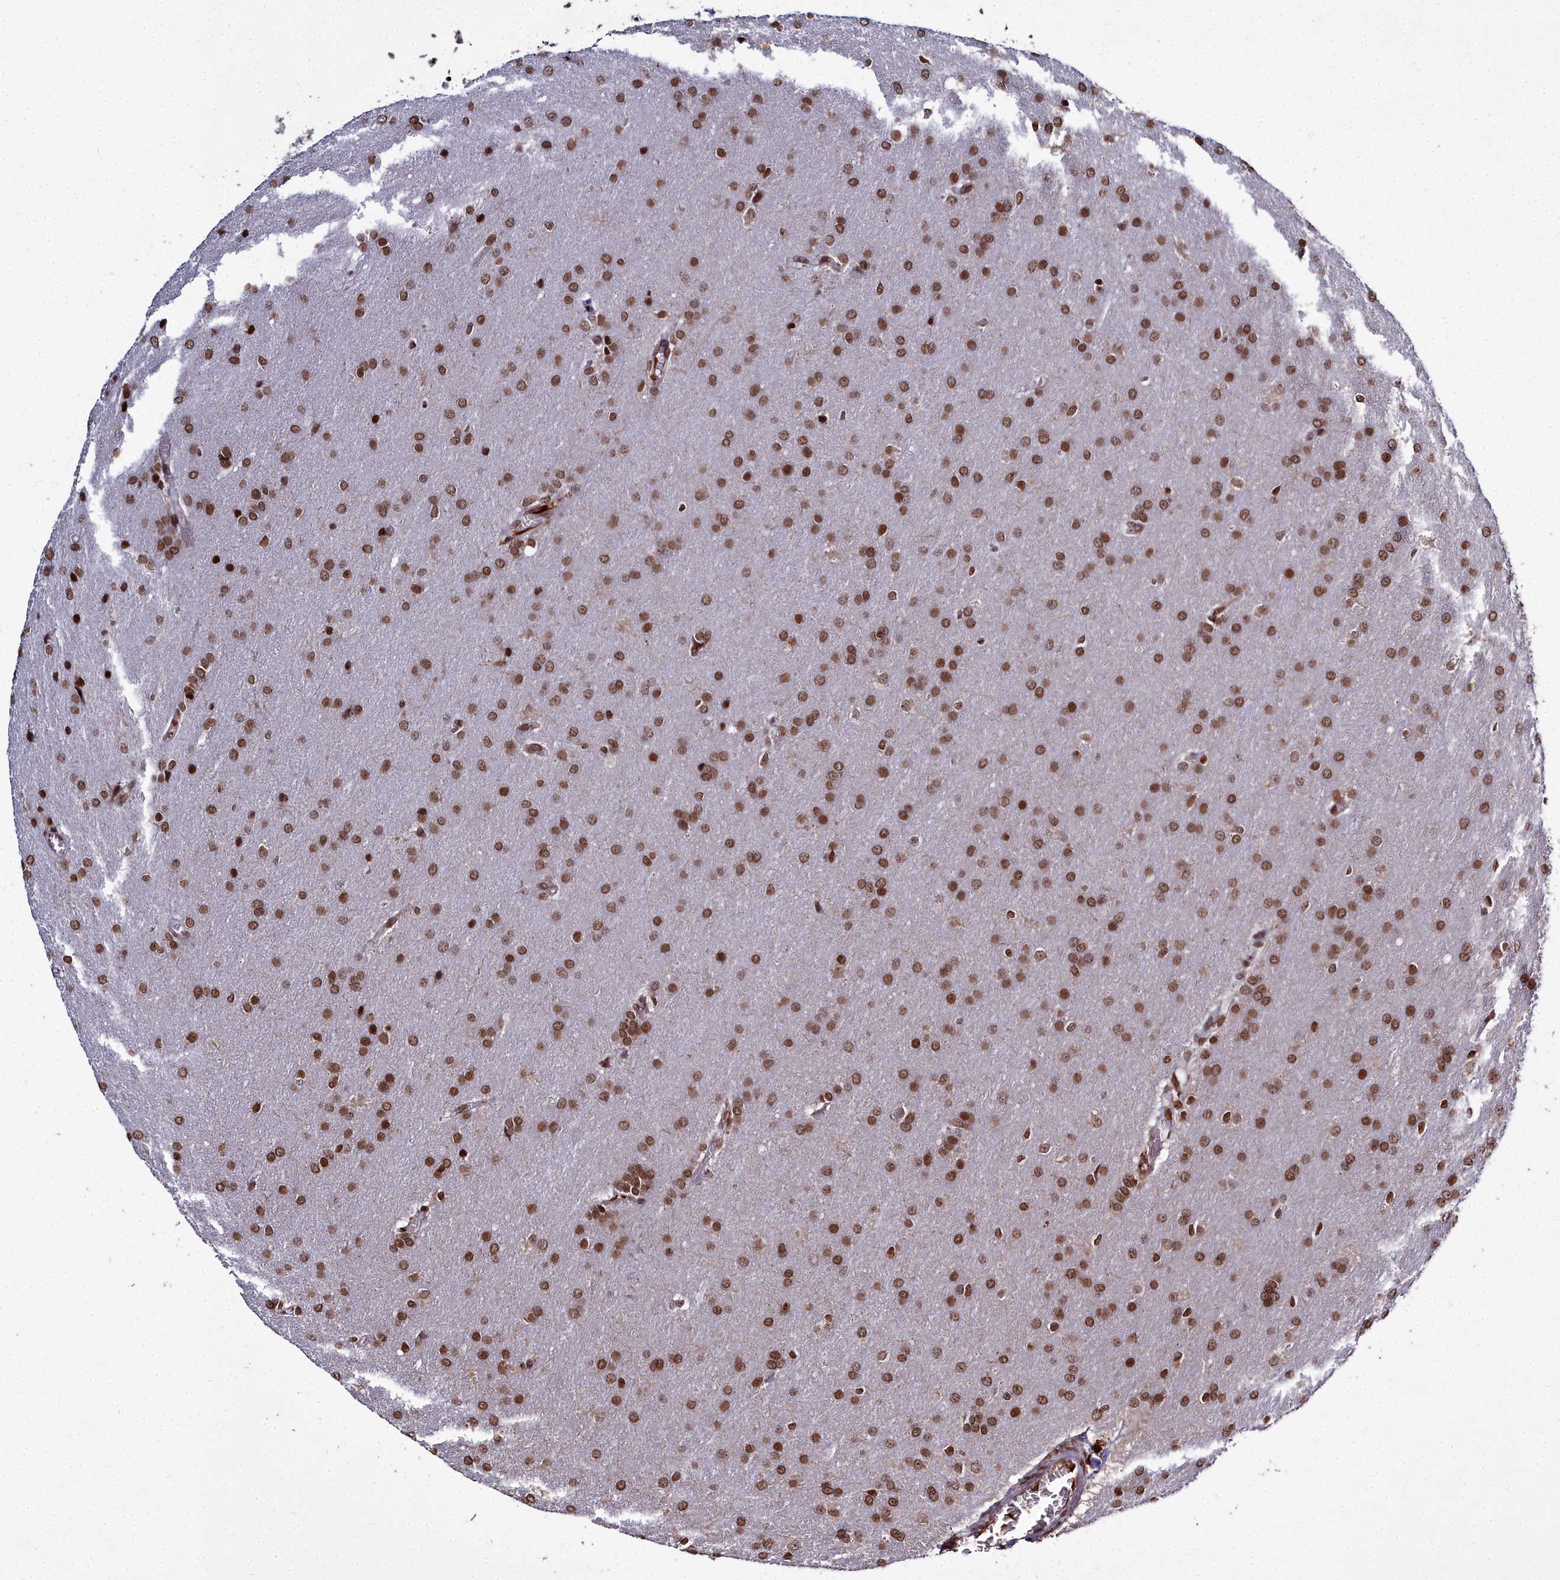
{"staining": {"intensity": "moderate", "quantity": ">75%", "location": "nuclear"}, "tissue": "glioma", "cell_type": "Tumor cells", "image_type": "cancer", "snomed": [{"axis": "morphology", "description": "Glioma, malignant, Low grade"}, {"axis": "topography", "description": "Brain"}], "caption": "About >75% of tumor cells in human glioma exhibit moderate nuclear protein positivity as visualized by brown immunohistochemical staining.", "gene": "FZD4", "patient": {"sex": "female", "age": 32}}